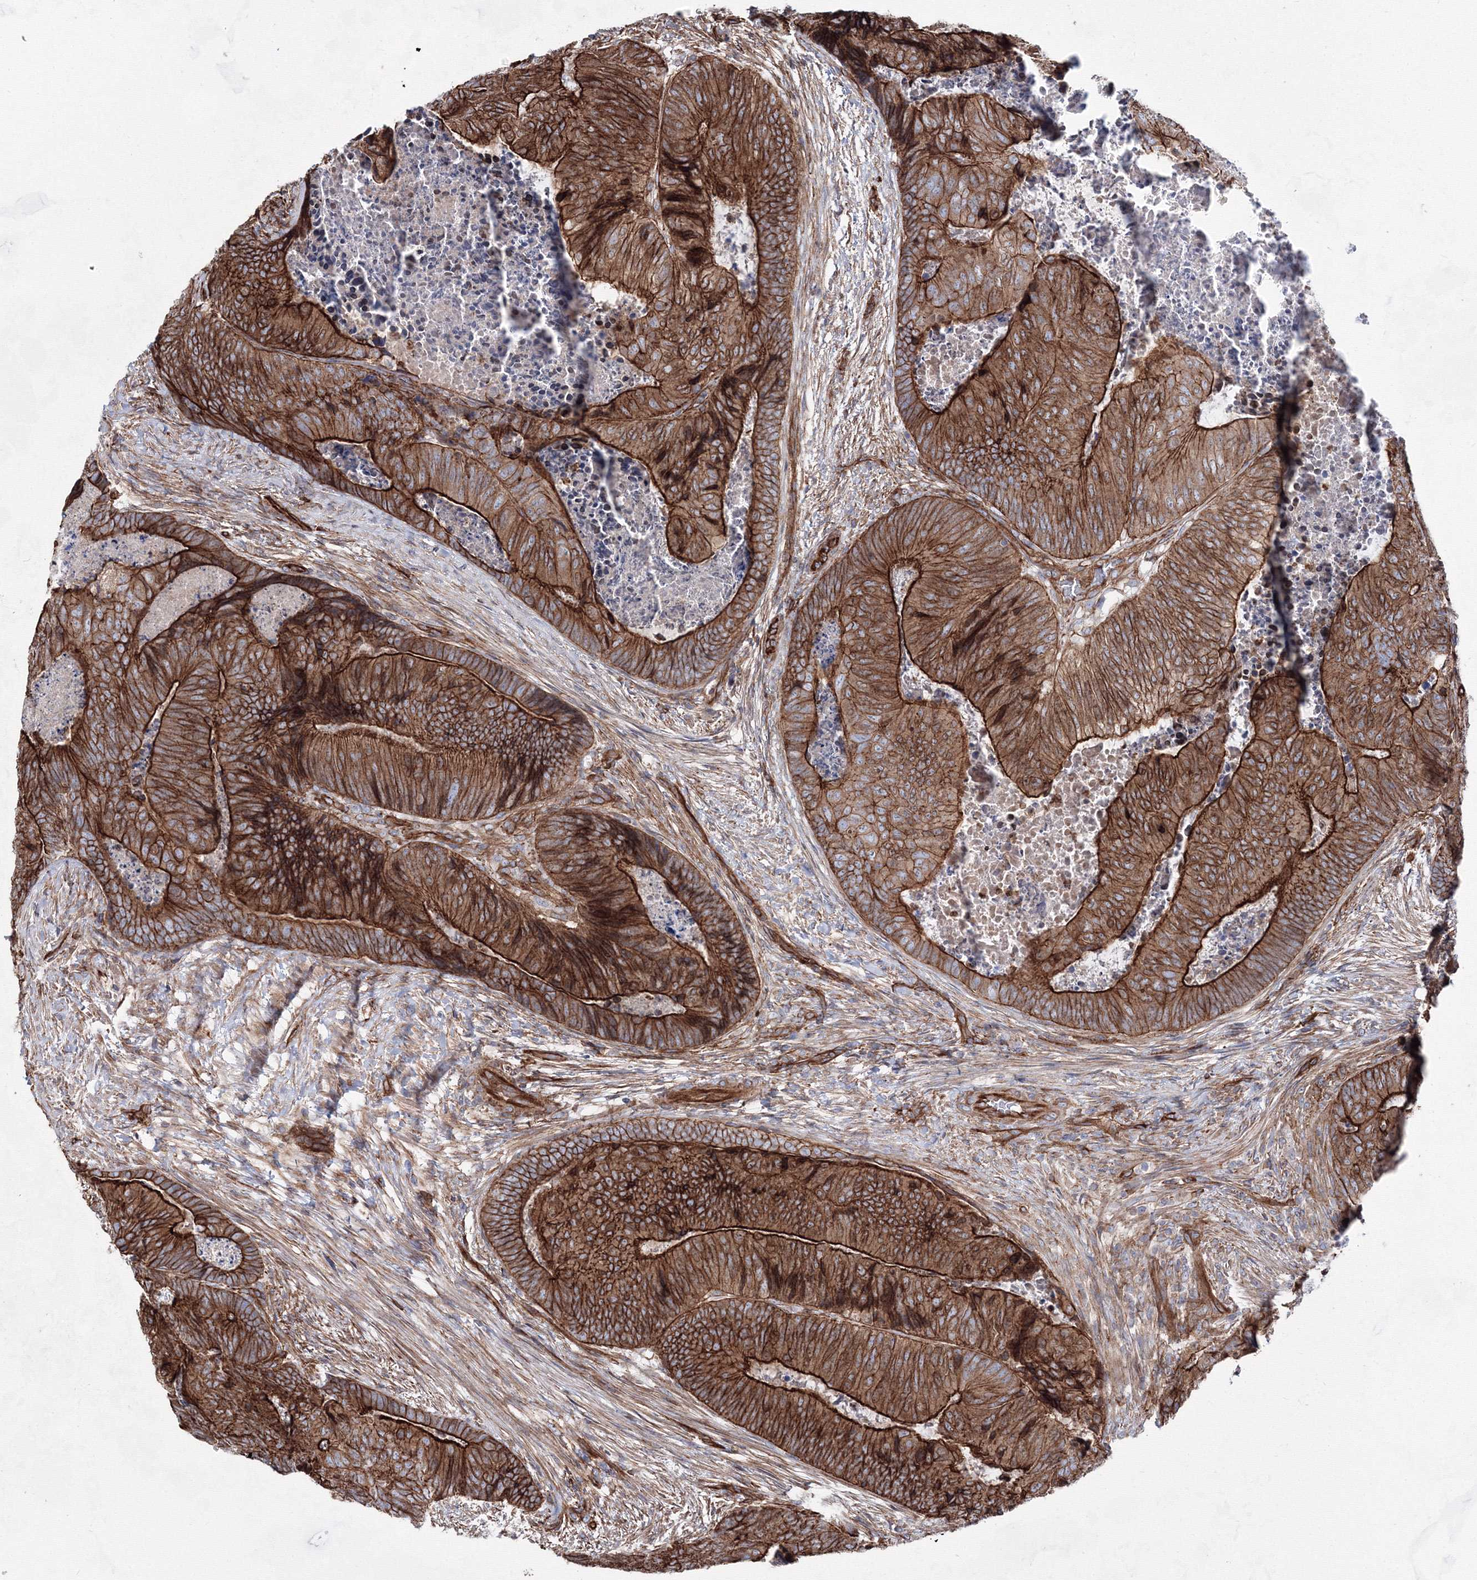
{"staining": {"intensity": "strong", "quantity": ">75%", "location": "cytoplasmic/membranous"}, "tissue": "colorectal cancer", "cell_type": "Tumor cells", "image_type": "cancer", "snomed": [{"axis": "morphology", "description": "Adenocarcinoma, NOS"}, {"axis": "topography", "description": "Colon"}], "caption": "Immunohistochemical staining of adenocarcinoma (colorectal) displays strong cytoplasmic/membranous protein positivity in approximately >75% of tumor cells. (DAB (3,3'-diaminobenzidine) IHC, brown staining for protein, blue staining for nuclei).", "gene": "ANKRD37", "patient": {"sex": "female", "age": 67}}